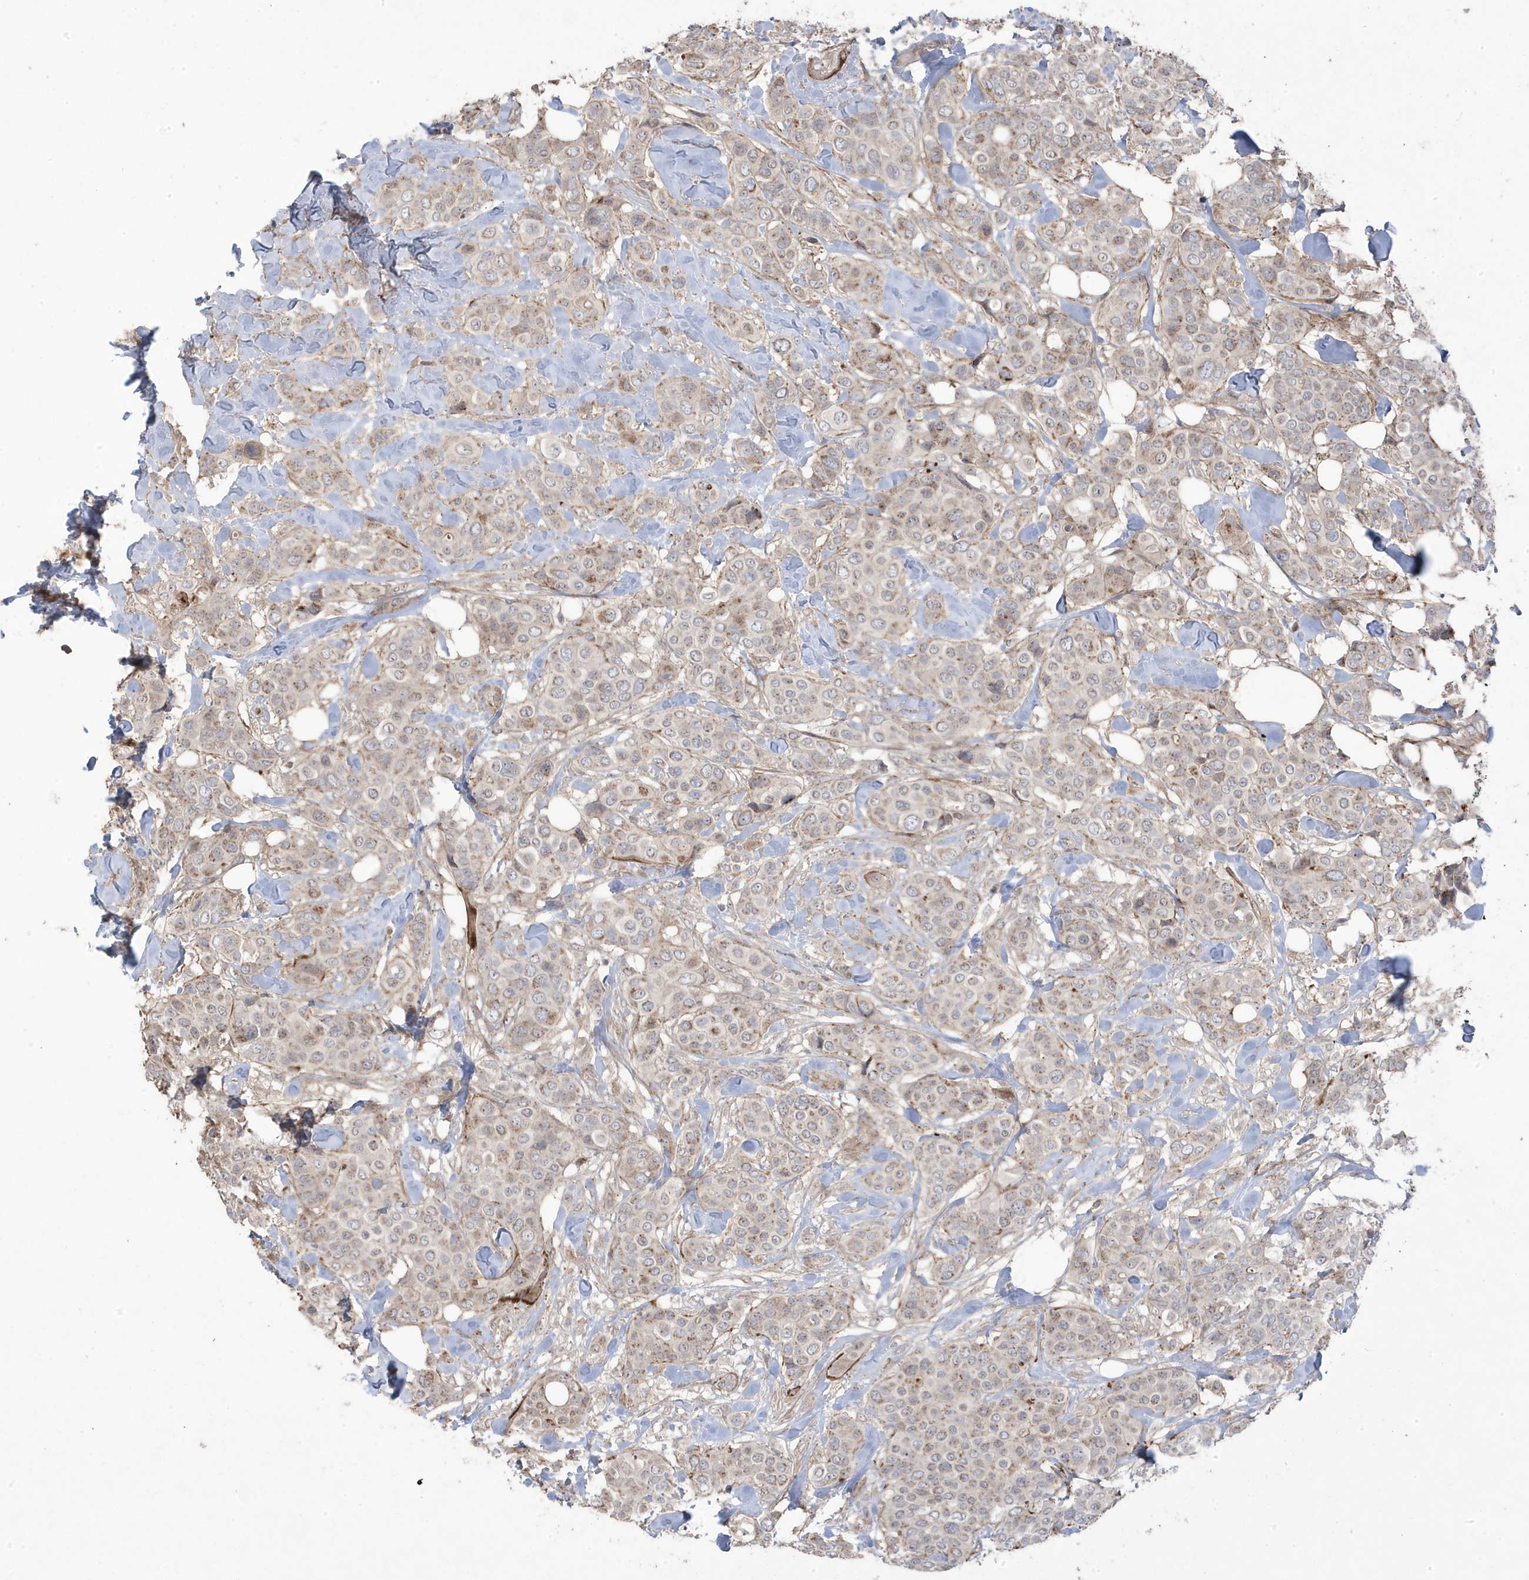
{"staining": {"intensity": "weak", "quantity": "<25%", "location": "cytoplasmic/membranous"}, "tissue": "breast cancer", "cell_type": "Tumor cells", "image_type": "cancer", "snomed": [{"axis": "morphology", "description": "Lobular carcinoma"}, {"axis": "topography", "description": "Breast"}], "caption": "High power microscopy photomicrograph of an immunohistochemistry (IHC) micrograph of breast cancer, revealing no significant expression in tumor cells.", "gene": "CETN3", "patient": {"sex": "female", "age": 51}}